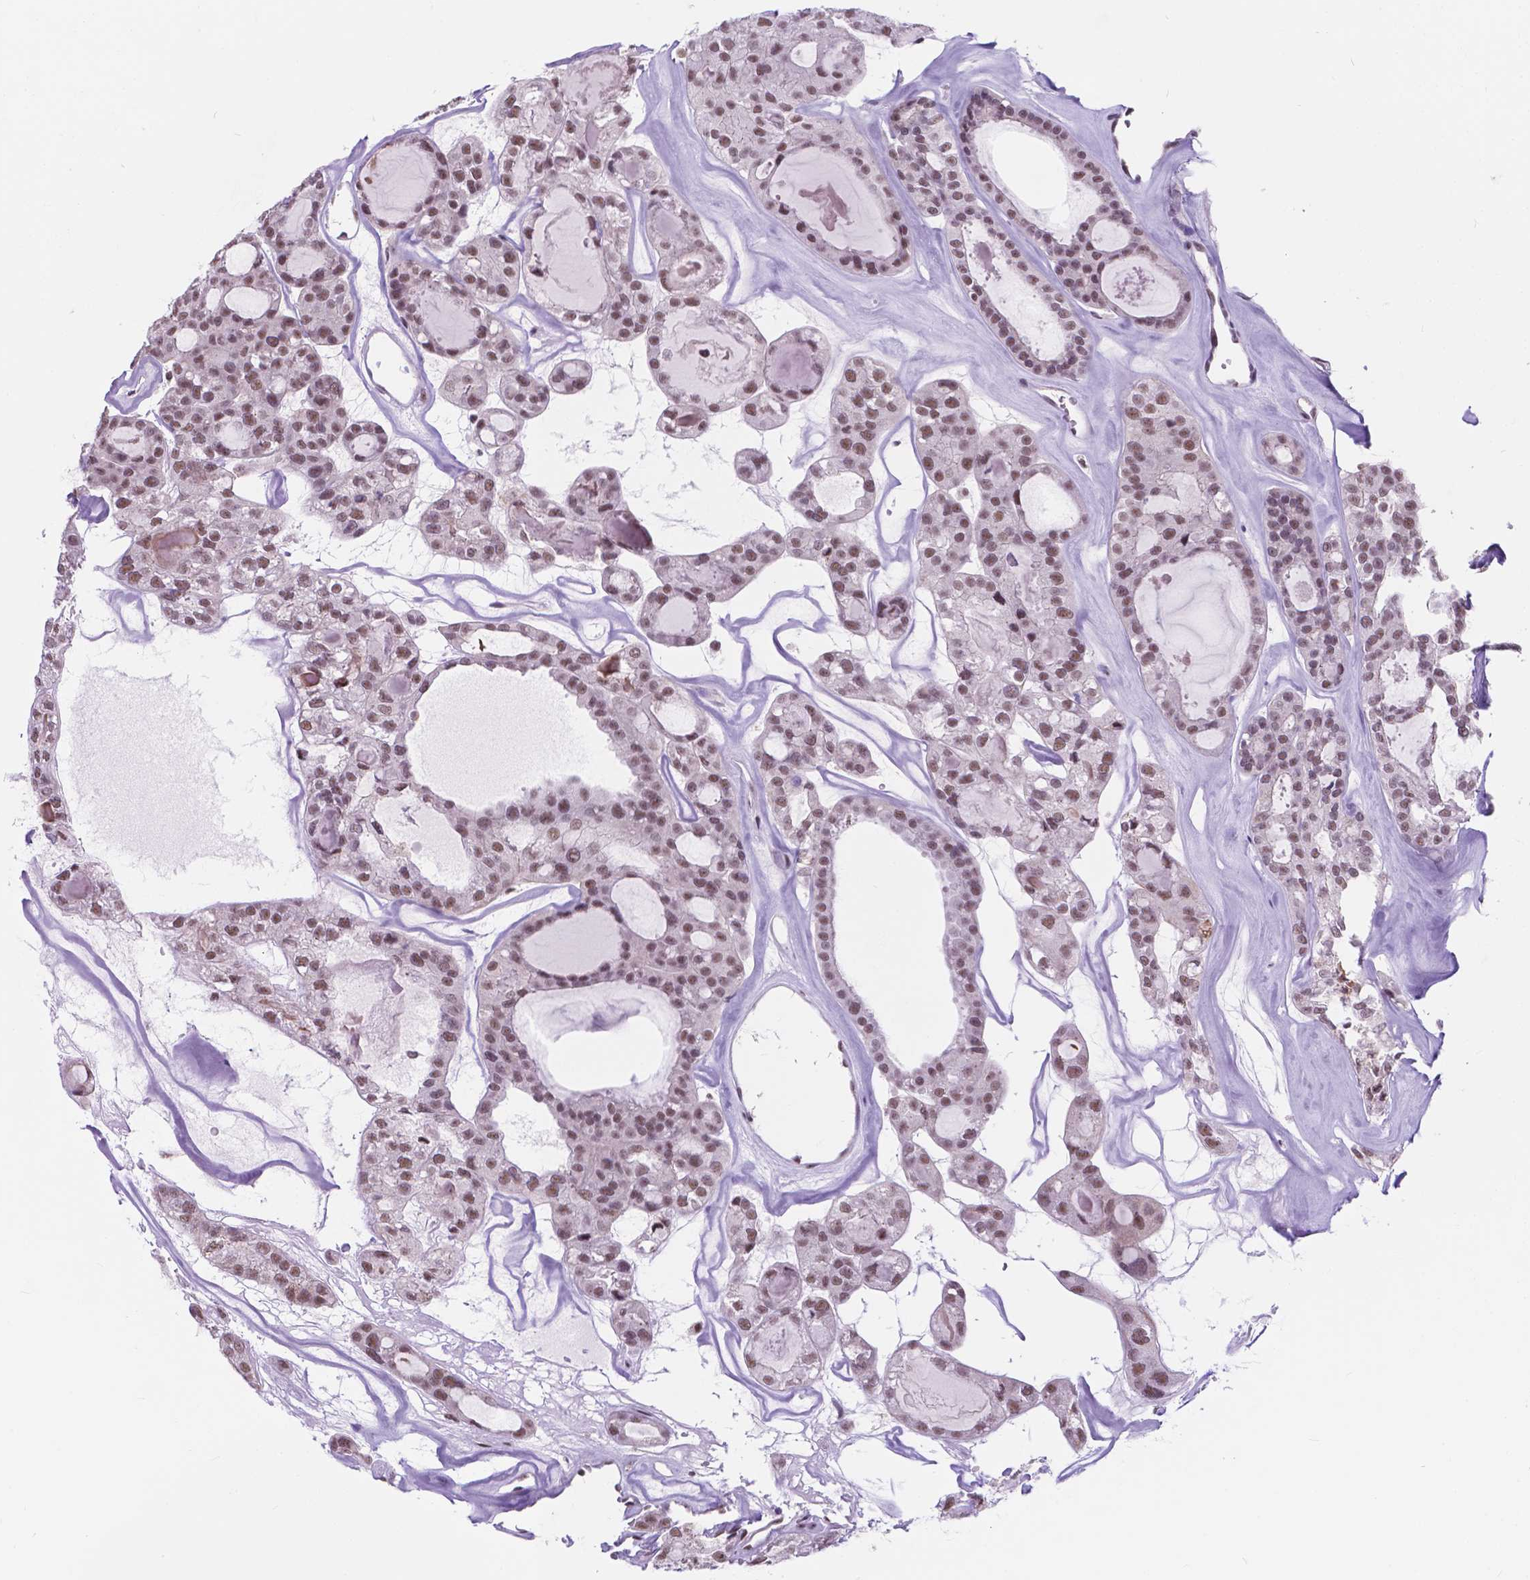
{"staining": {"intensity": "moderate", "quantity": ">75%", "location": "nuclear"}, "tissue": "thyroid cancer", "cell_type": "Tumor cells", "image_type": "cancer", "snomed": [{"axis": "morphology", "description": "Follicular adenoma carcinoma, NOS"}, {"axis": "topography", "description": "Thyroid gland"}], "caption": "A high-resolution photomicrograph shows immunohistochemistry (IHC) staining of thyroid cancer, which demonstrates moderate nuclear positivity in about >75% of tumor cells. Immunohistochemistry stains the protein of interest in brown and the nuclei are stained blue.", "gene": "BCAS2", "patient": {"sex": "male", "age": 75}}